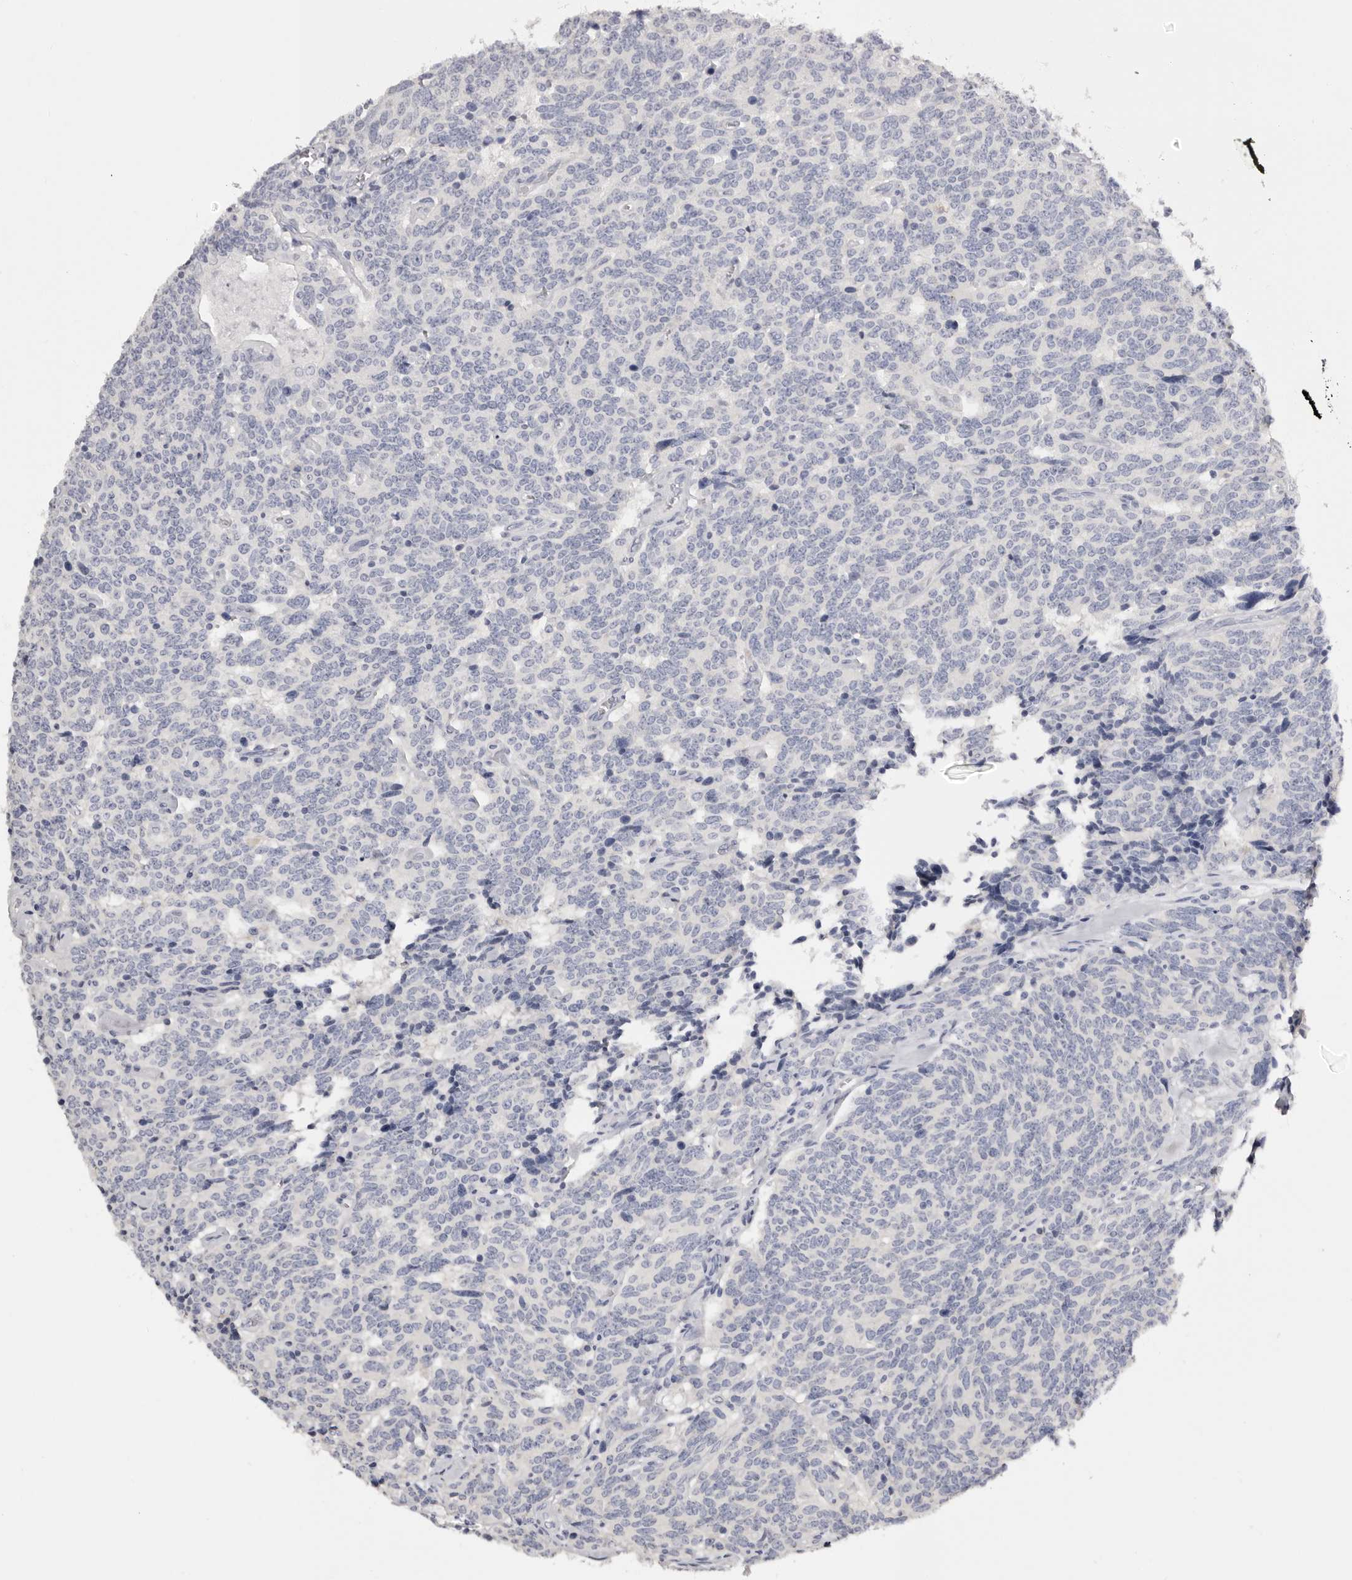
{"staining": {"intensity": "negative", "quantity": "none", "location": "none"}, "tissue": "carcinoid", "cell_type": "Tumor cells", "image_type": "cancer", "snomed": [{"axis": "morphology", "description": "Carcinoid, malignant, NOS"}, {"axis": "topography", "description": "Lung"}], "caption": "Tumor cells are negative for protein expression in human carcinoid.", "gene": "ROM1", "patient": {"sex": "female", "age": 46}}